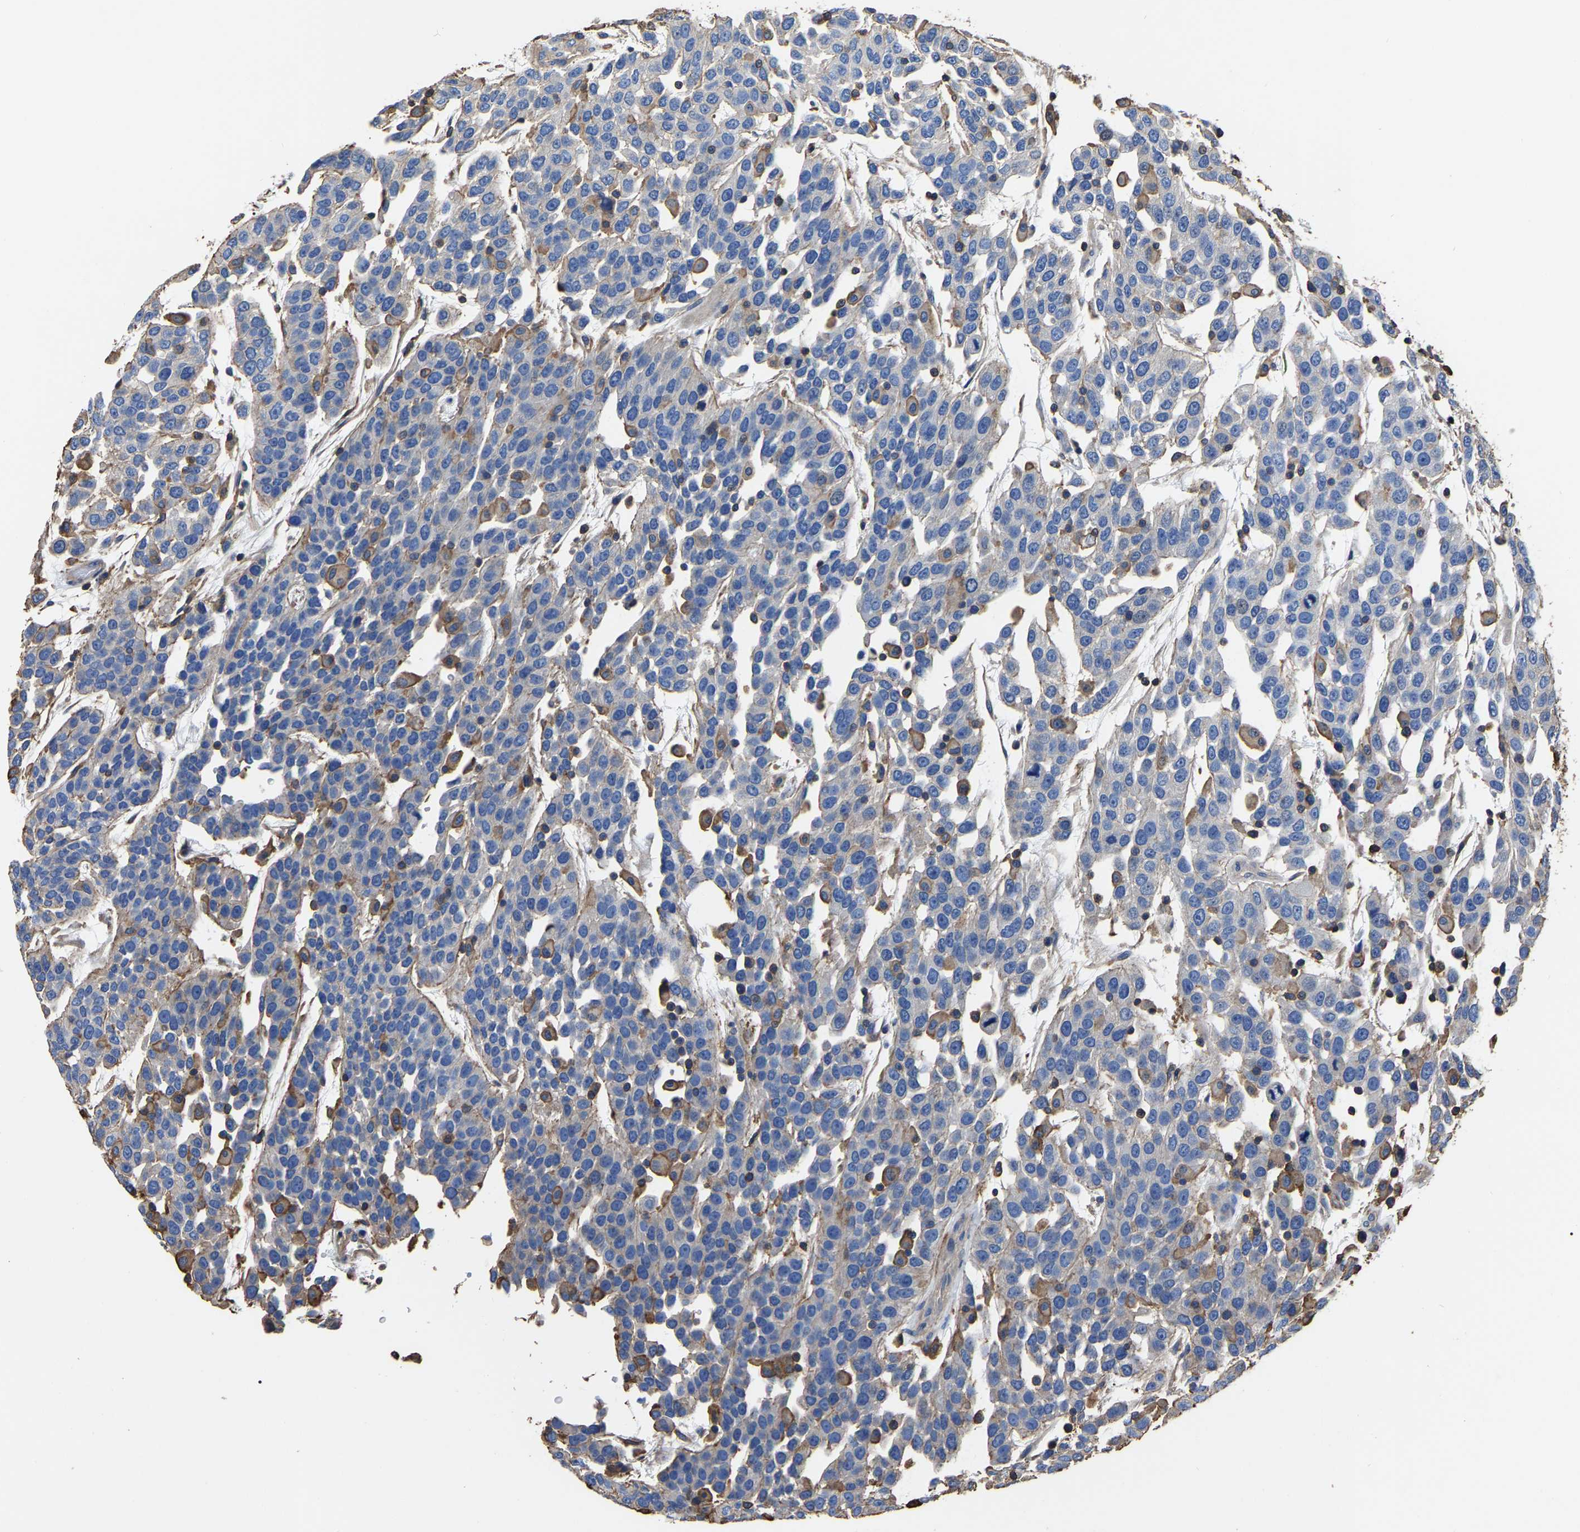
{"staining": {"intensity": "negative", "quantity": "none", "location": "none"}, "tissue": "urothelial cancer", "cell_type": "Tumor cells", "image_type": "cancer", "snomed": [{"axis": "morphology", "description": "Urothelial carcinoma, High grade"}, {"axis": "topography", "description": "Urinary bladder"}], "caption": "High-grade urothelial carcinoma was stained to show a protein in brown. There is no significant staining in tumor cells. Brightfield microscopy of IHC stained with DAB (3,3'-diaminobenzidine) (brown) and hematoxylin (blue), captured at high magnification.", "gene": "ARMT1", "patient": {"sex": "female", "age": 80}}